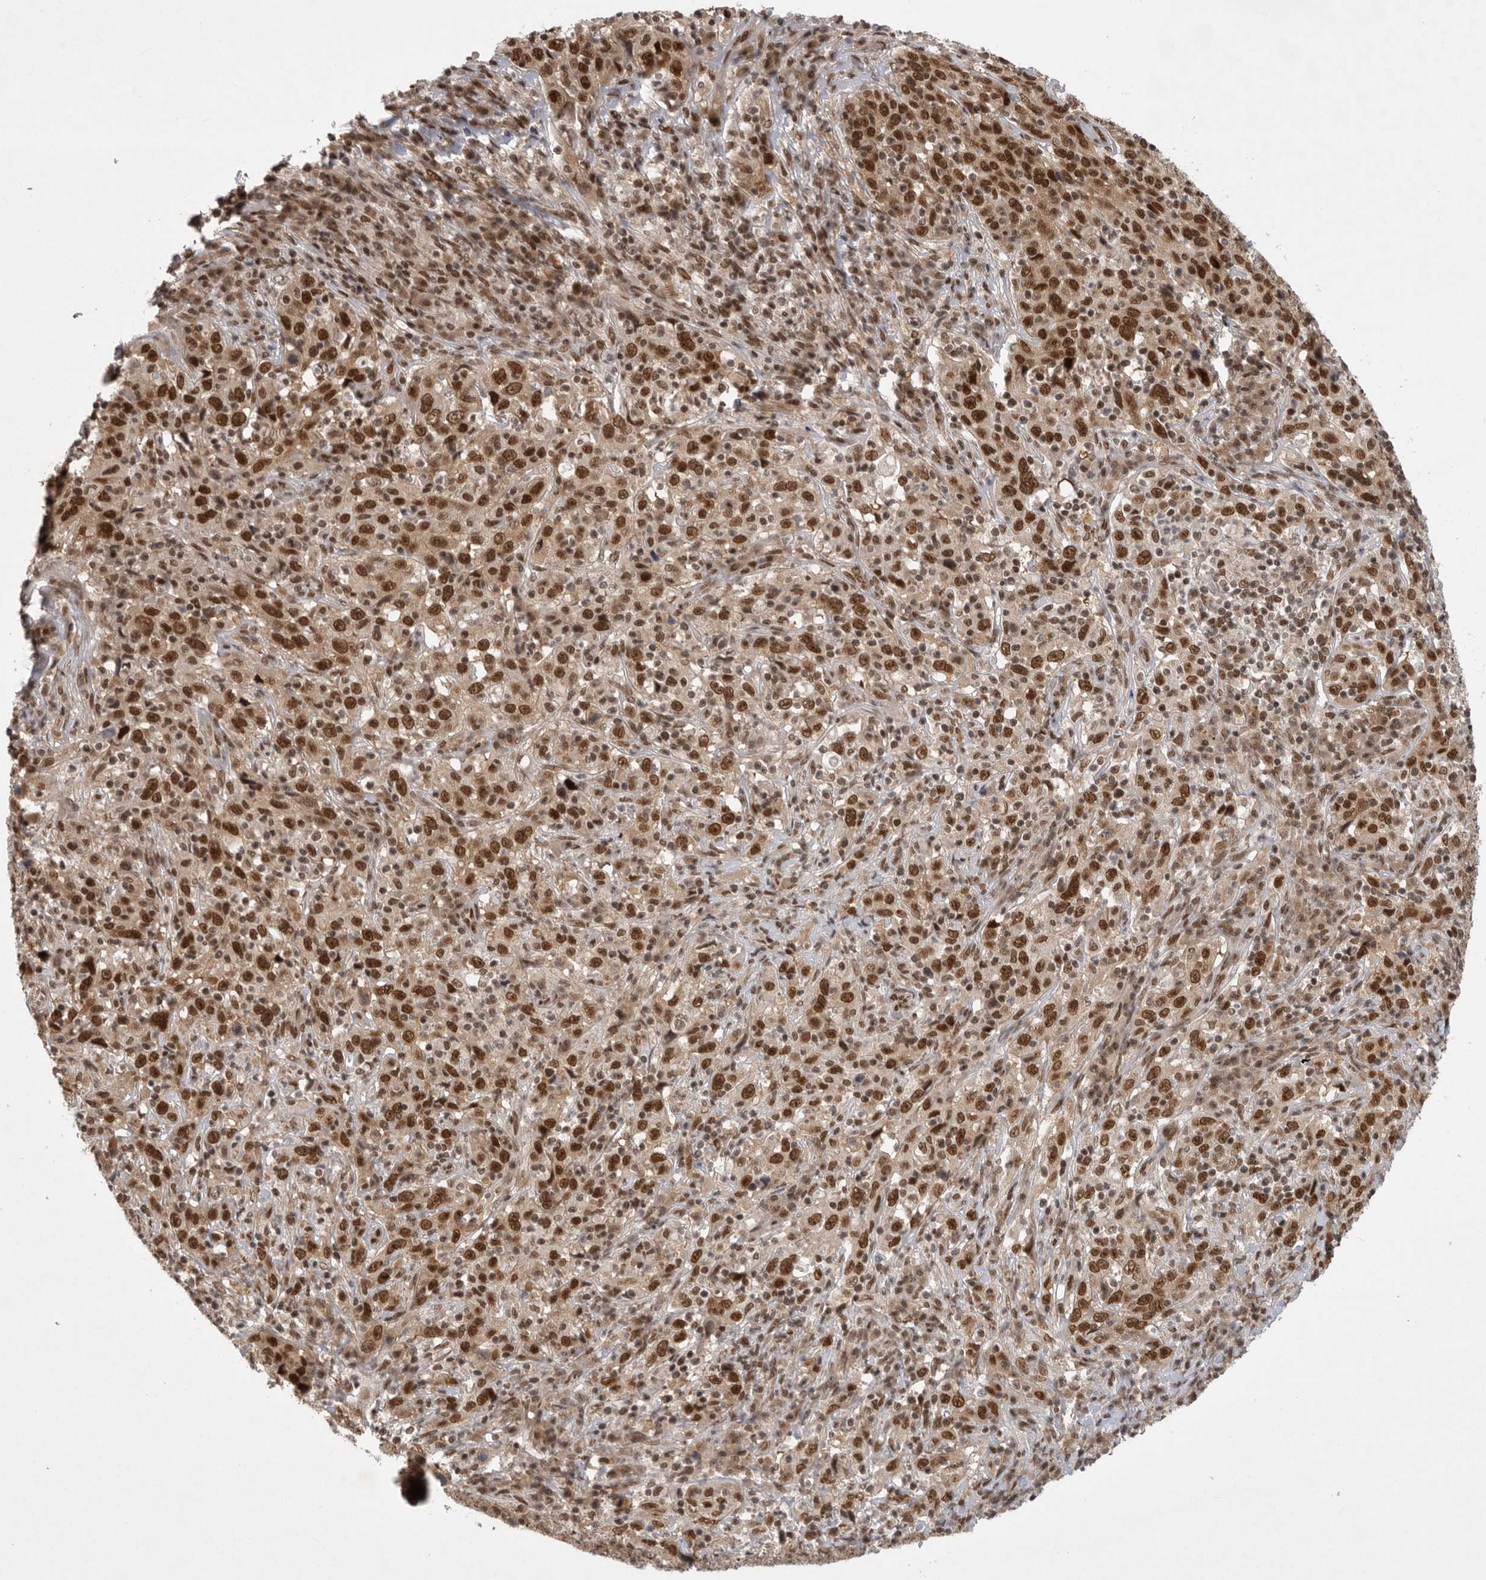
{"staining": {"intensity": "strong", "quantity": ">75%", "location": "cytoplasmic/membranous,nuclear"}, "tissue": "cervical cancer", "cell_type": "Tumor cells", "image_type": "cancer", "snomed": [{"axis": "morphology", "description": "Squamous cell carcinoma, NOS"}, {"axis": "topography", "description": "Cervix"}], "caption": "DAB (3,3'-diaminobenzidine) immunohistochemical staining of squamous cell carcinoma (cervical) demonstrates strong cytoplasmic/membranous and nuclear protein expression in about >75% of tumor cells.", "gene": "ZNF830", "patient": {"sex": "female", "age": 46}}